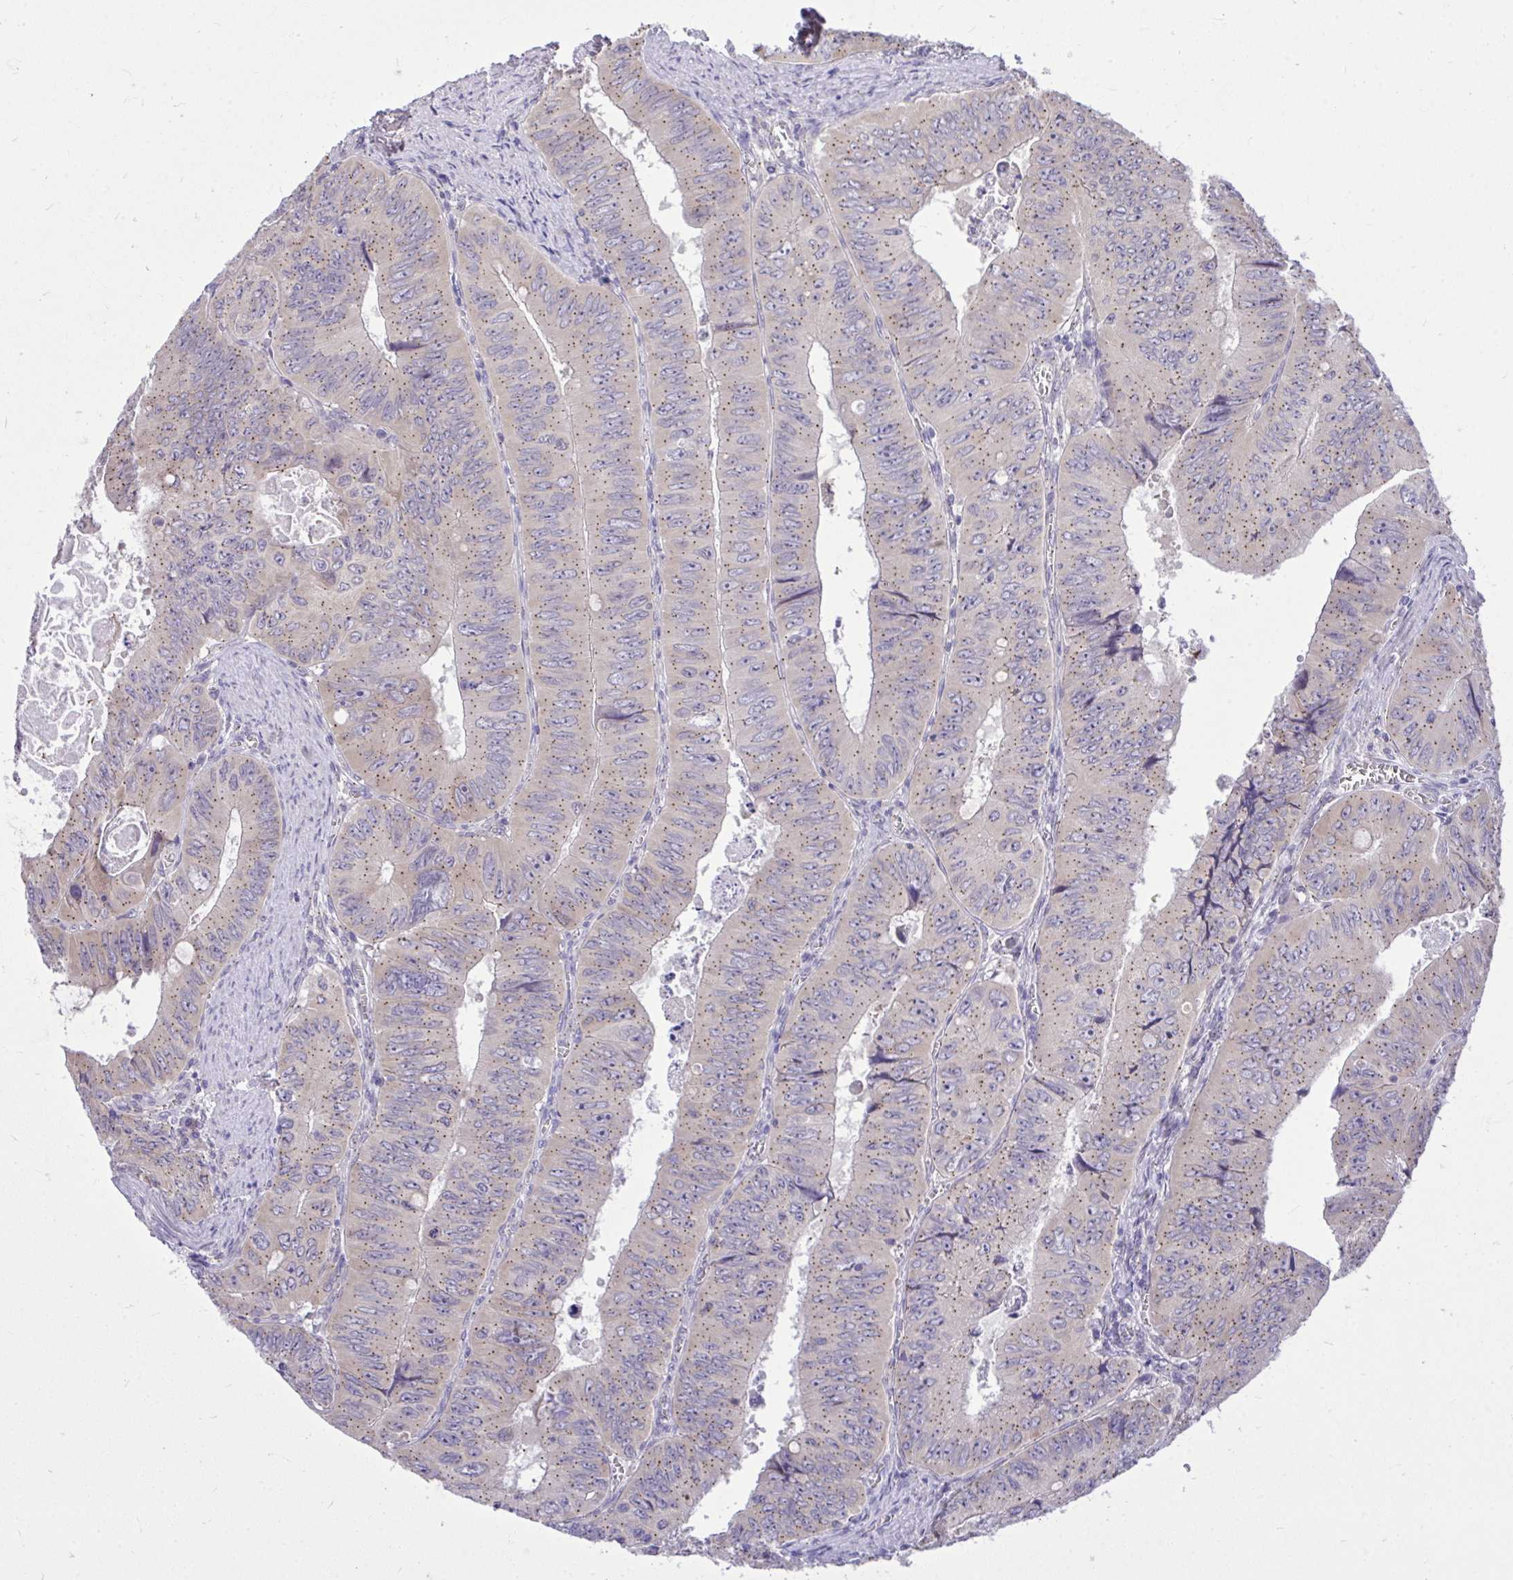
{"staining": {"intensity": "weak", "quantity": ">75%", "location": "cytoplasmic/membranous"}, "tissue": "colorectal cancer", "cell_type": "Tumor cells", "image_type": "cancer", "snomed": [{"axis": "morphology", "description": "Adenocarcinoma, NOS"}, {"axis": "topography", "description": "Colon"}], "caption": "This photomicrograph demonstrates adenocarcinoma (colorectal) stained with IHC to label a protein in brown. The cytoplasmic/membranous of tumor cells show weak positivity for the protein. Nuclei are counter-stained blue.", "gene": "CEACAM18", "patient": {"sex": "female", "age": 84}}